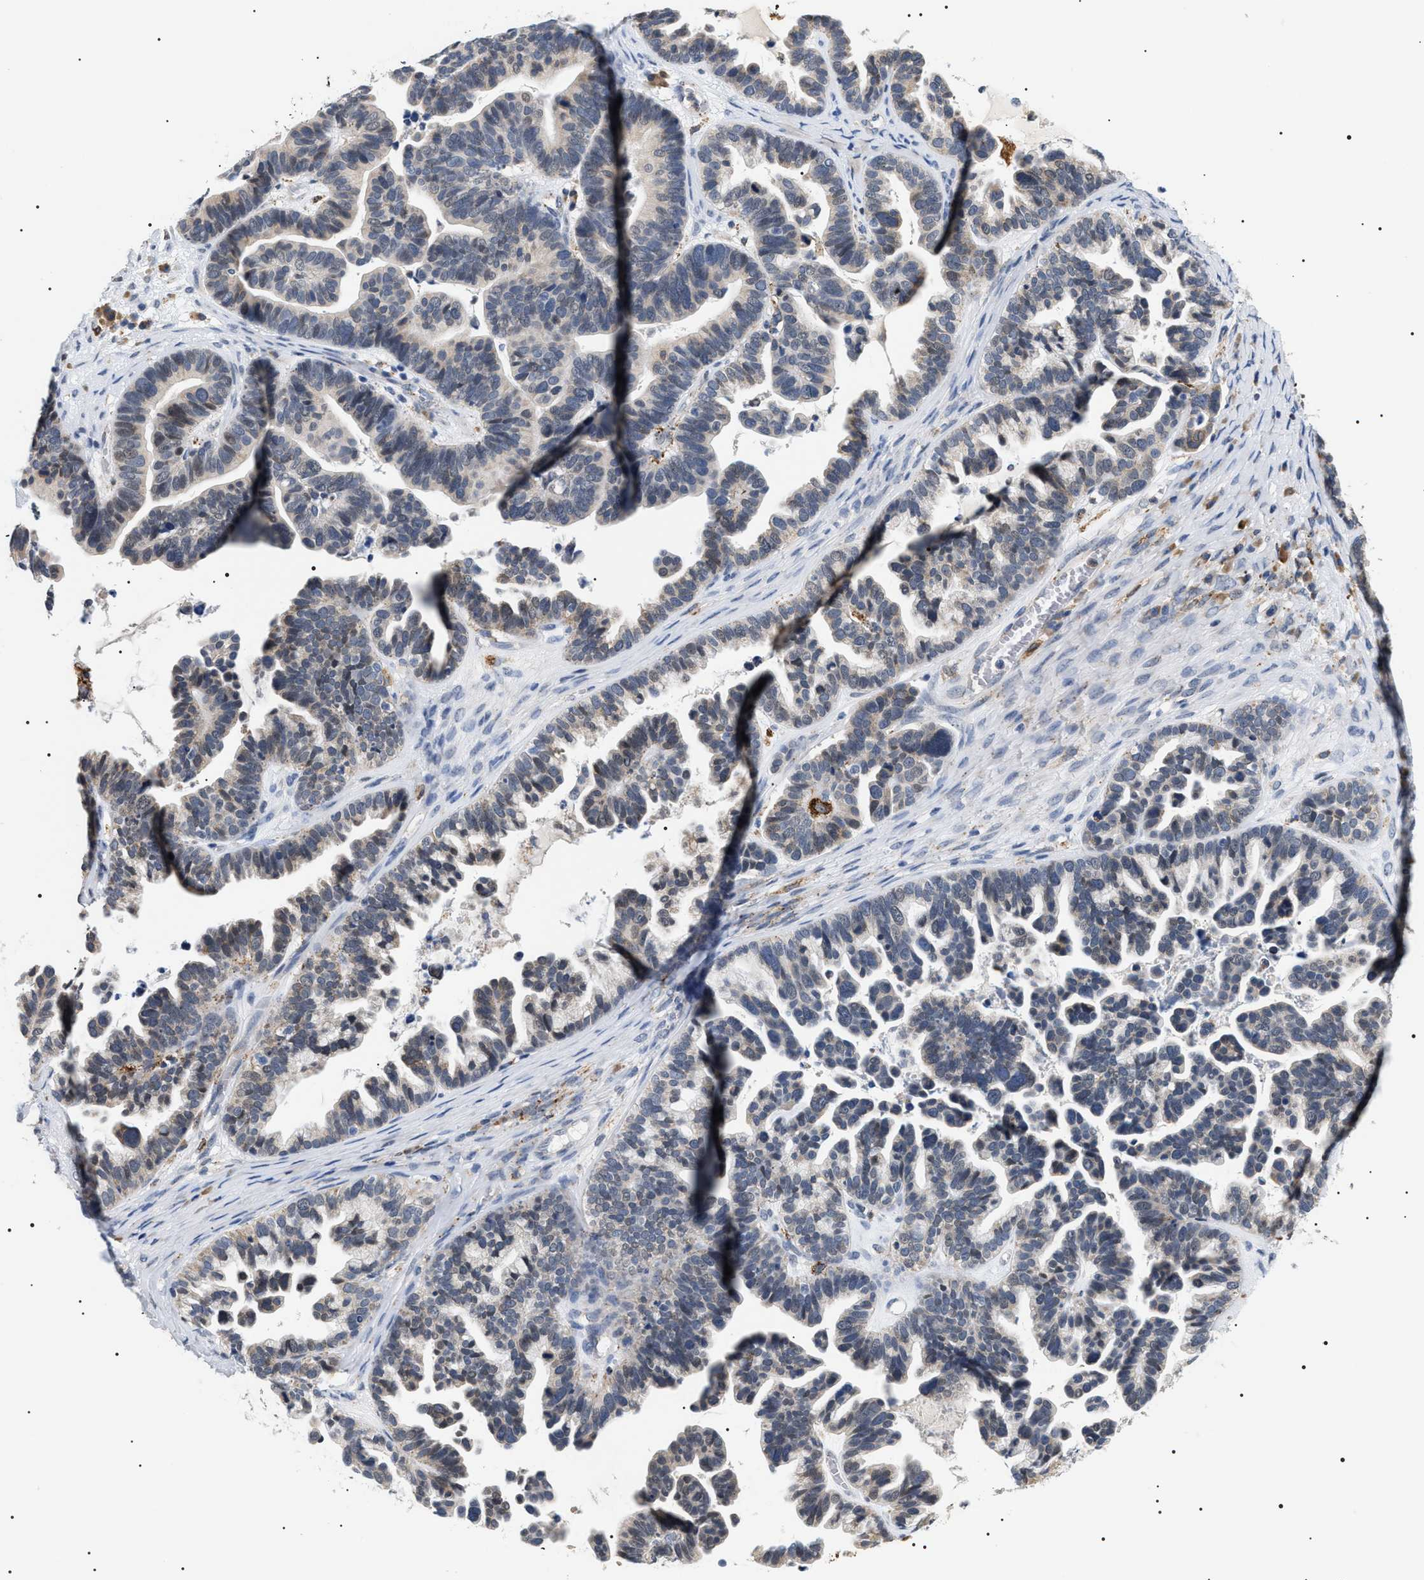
{"staining": {"intensity": "weak", "quantity": "25%-75%", "location": "cytoplasmic/membranous"}, "tissue": "ovarian cancer", "cell_type": "Tumor cells", "image_type": "cancer", "snomed": [{"axis": "morphology", "description": "Cystadenocarcinoma, serous, NOS"}, {"axis": "topography", "description": "Ovary"}], "caption": "An image showing weak cytoplasmic/membranous positivity in approximately 25%-75% of tumor cells in ovarian cancer (serous cystadenocarcinoma), as visualized by brown immunohistochemical staining.", "gene": "HSD17B11", "patient": {"sex": "female", "age": 56}}